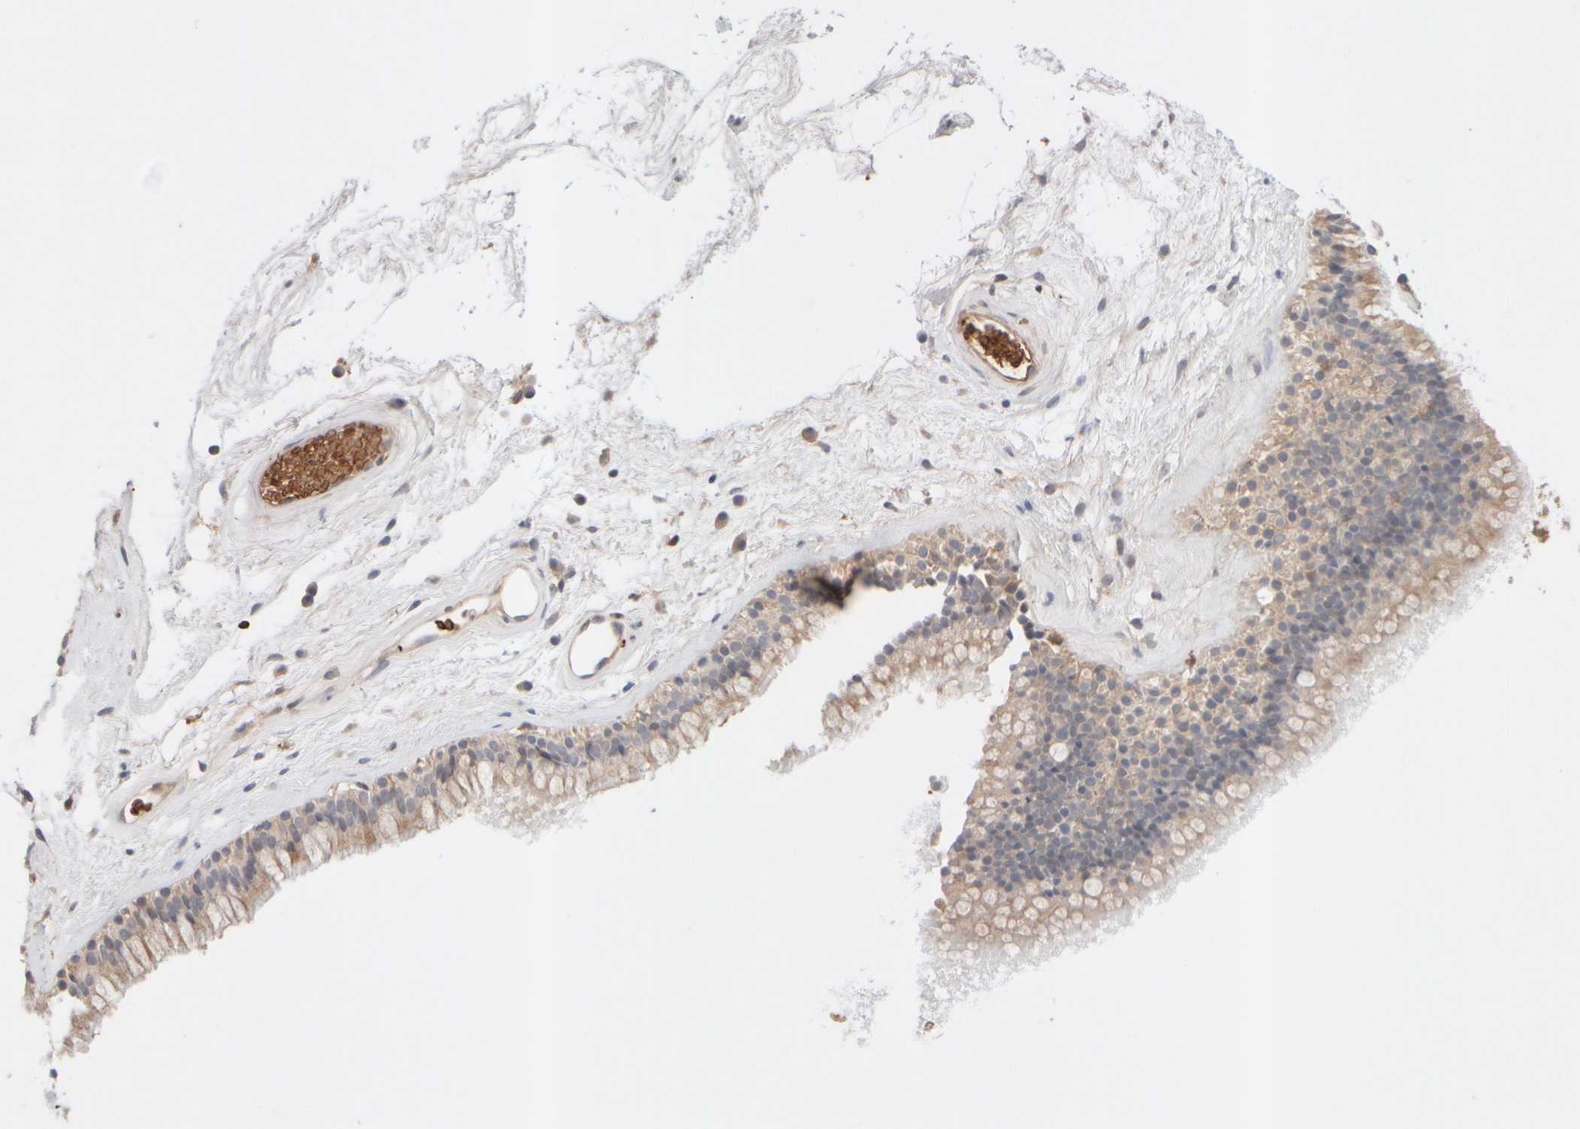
{"staining": {"intensity": "weak", "quantity": ">75%", "location": "cytoplasmic/membranous"}, "tissue": "nasopharynx", "cell_type": "Respiratory epithelial cells", "image_type": "normal", "snomed": [{"axis": "morphology", "description": "Normal tissue, NOS"}, {"axis": "morphology", "description": "Inflammation, NOS"}, {"axis": "topography", "description": "Nasopharynx"}], "caption": "Immunohistochemistry of unremarkable nasopharynx exhibits low levels of weak cytoplasmic/membranous staining in approximately >75% of respiratory epithelial cells. Ihc stains the protein of interest in brown and the nuclei are stained blue.", "gene": "MST1", "patient": {"sex": "male", "age": 48}}